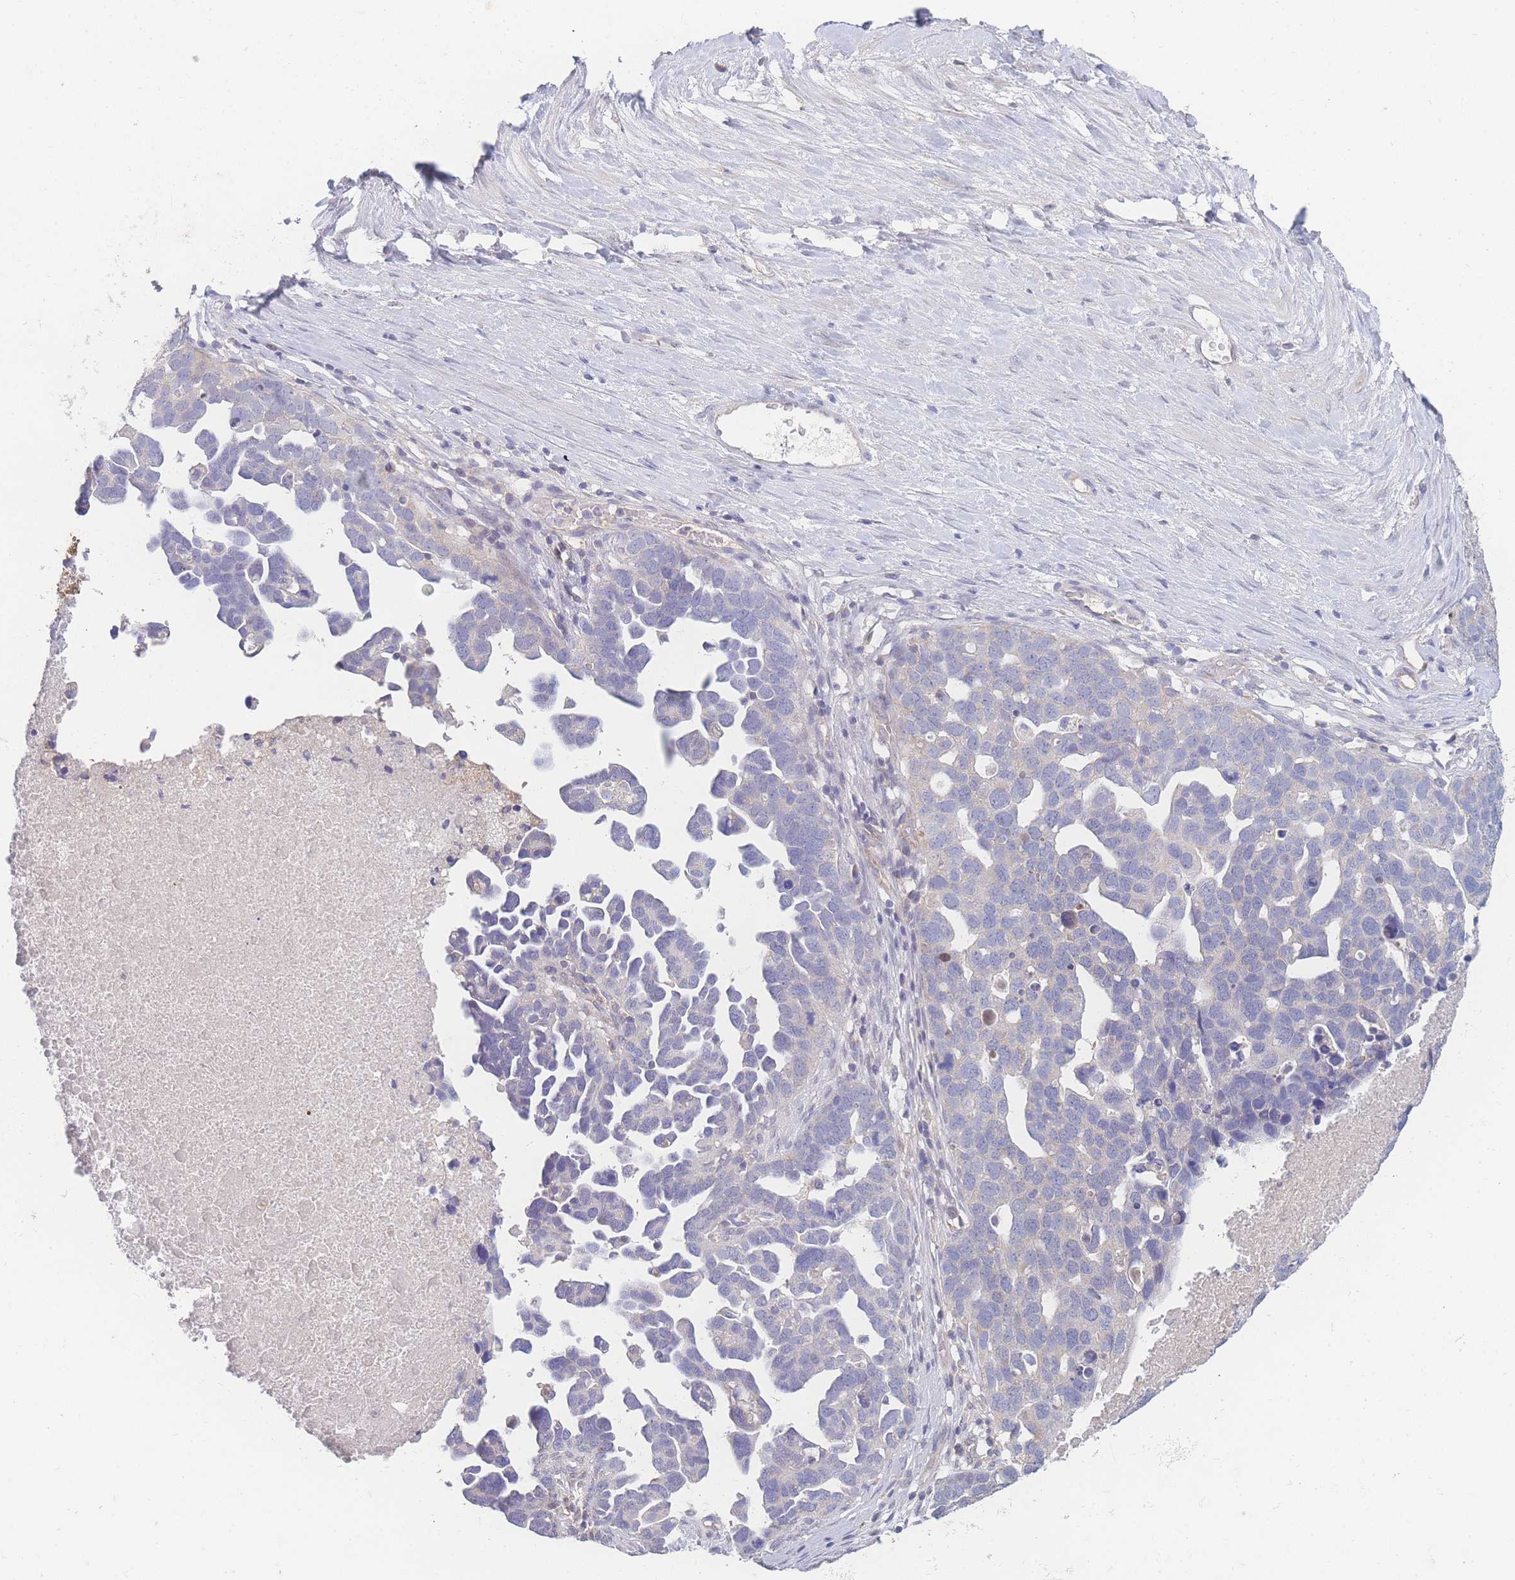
{"staining": {"intensity": "negative", "quantity": "none", "location": "none"}, "tissue": "ovarian cancer", "cell_type": "Tumor cells", "image_type": "cancer", "snomed": [{"axis": "morphology", "description": "Cystadenocarcinoma, serous, NOS"}, {"axis": "topography", "description": "Ovary"}], "caption": "Ovarian cancer (serous cystadenocarcinoma) was stained to show a protein in brown. There is no significant staining in tumor cells.", "gene": "GIPR", "patient": {"sex": "female", "age": 54}}